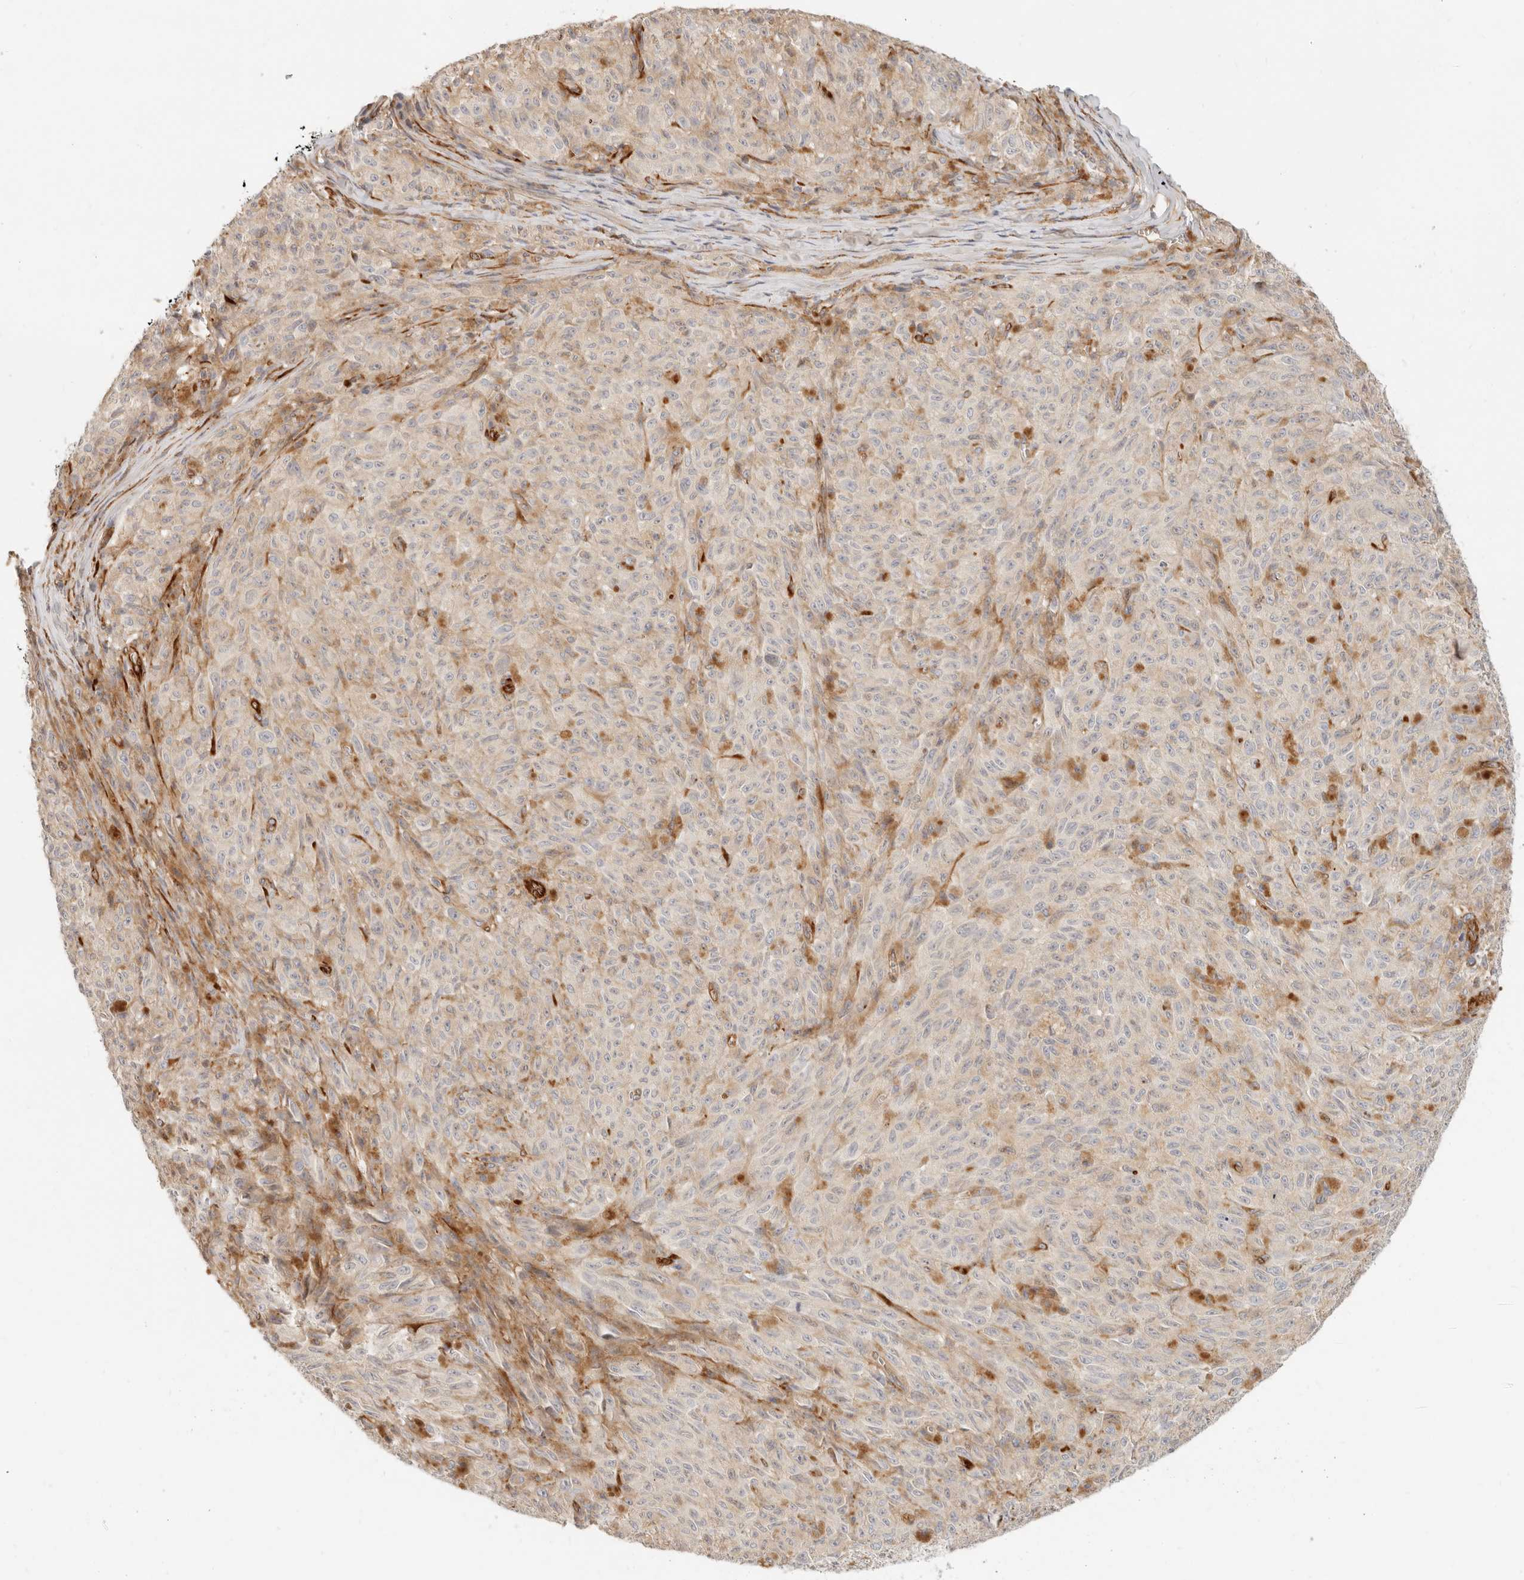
{"staining": {"intensity": "negative", "quantity": "none", "location": "none"}, "tissue": "melanoma", "cell_type": "Tumor cells", "image_type": "cancer", "snomed": [{"axis": "morphology", "description": "Malignant melanoma, NOS"}, {"axis": "topography", "description": "Skin"}], "caption": "A micrograph of human melanoma is negative for staining in tumor cells.", "gene": "SASS6", "patient": {"sex": "female", "age": 82}}